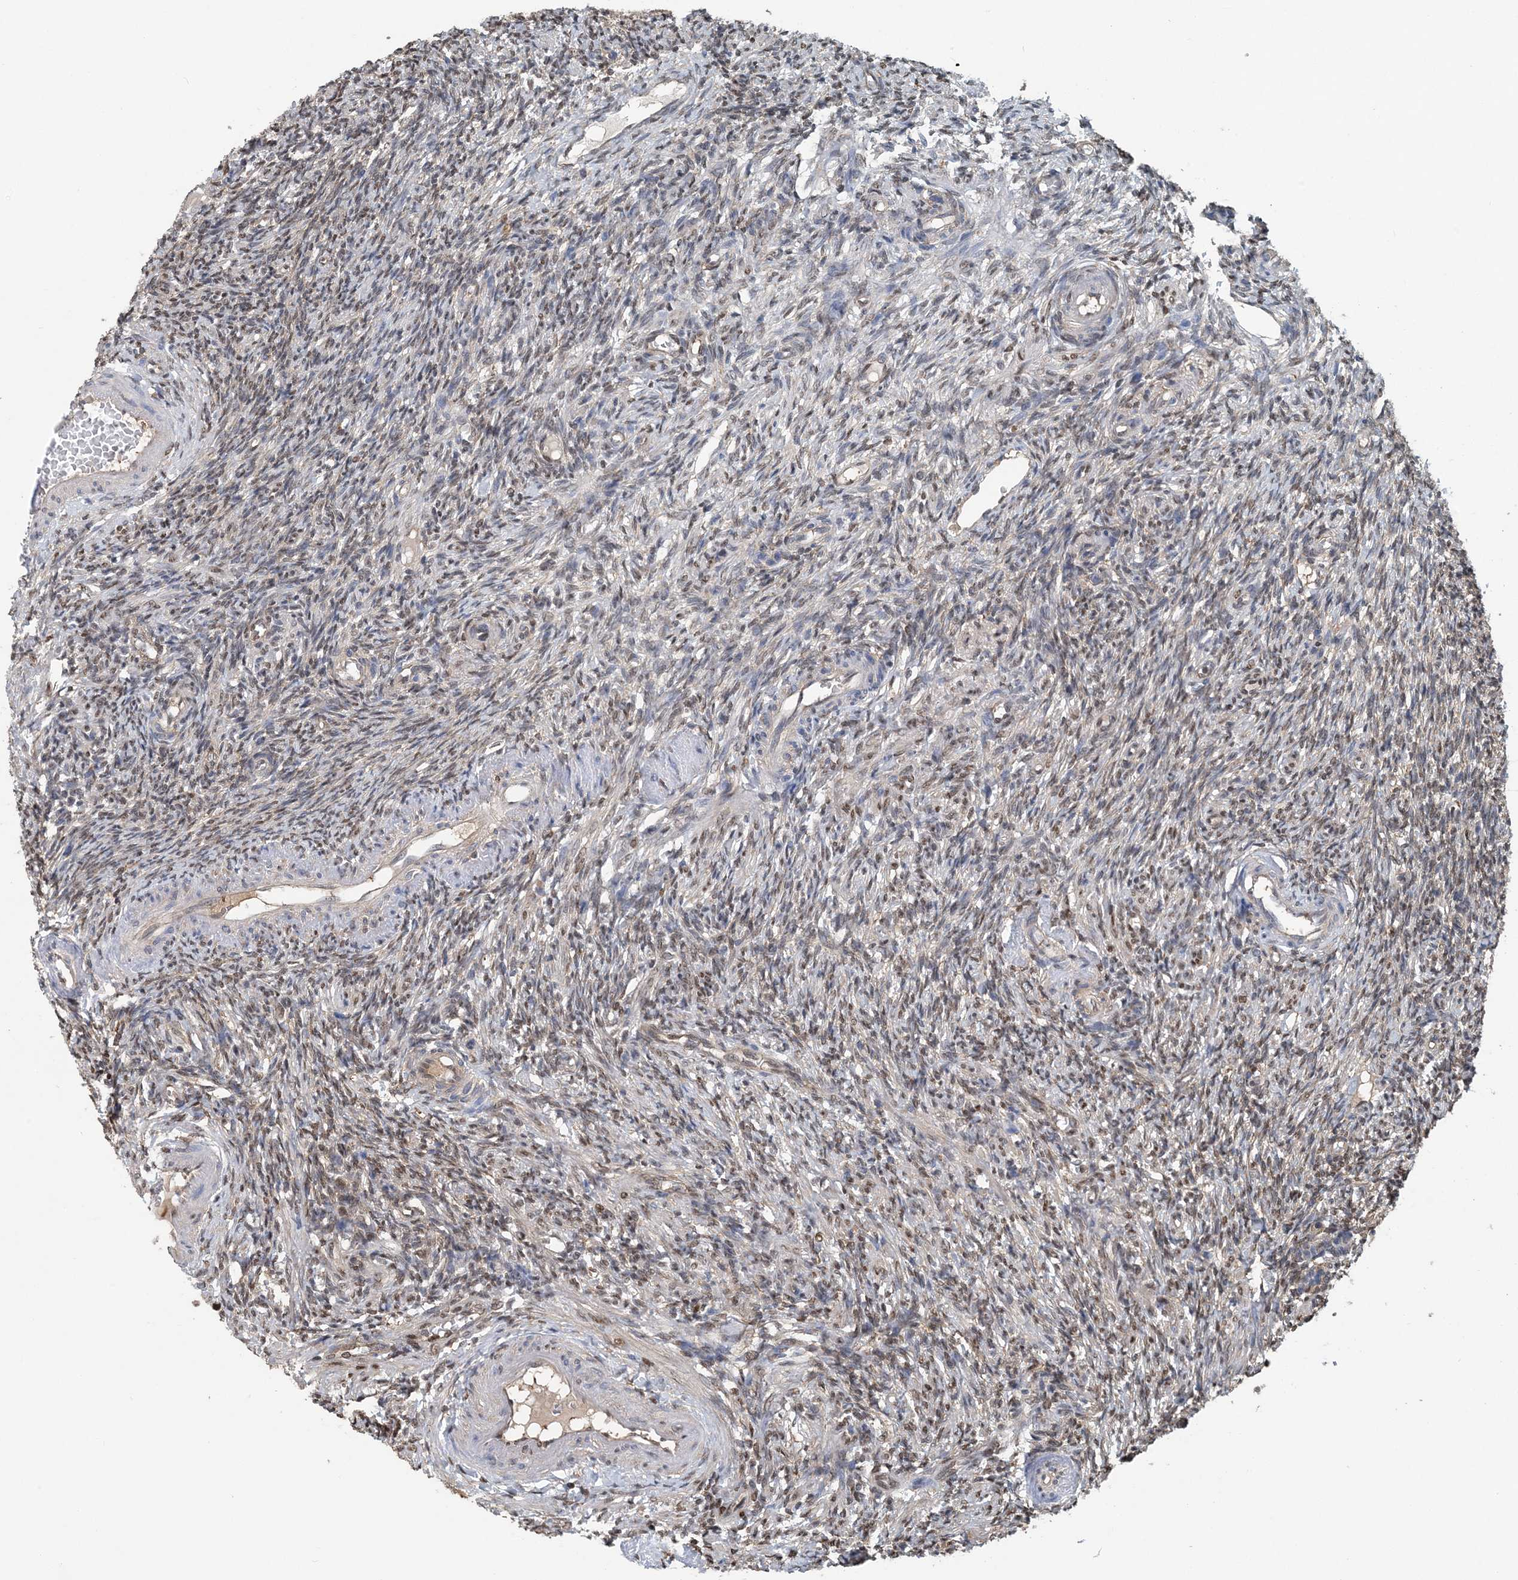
{"staining": {"intensity": "moderate", "quantity": ">75%", "location": "cytoplasmic/membranous"}, "tissue": "ovary", "cell_type": "Follicle cells", "image_type": "normal", "snomed": [{"axis": "morphology", "description": "Normal tissue, NOS"}, {"axis": "topography", "description": "Ovary"}], "caption": "Immunohistochemistry image of benign ovary: human ovary stained using immunohistochemistry (IHC) shows medium levels of moderate protein expression localized specifically in the cytoplasmic/membranous of follicle cells, appearing as a cytoplasmic/membranous brown color.", "gene": "HIKESHI", "patient": {"sex": "female", "age": 27}}